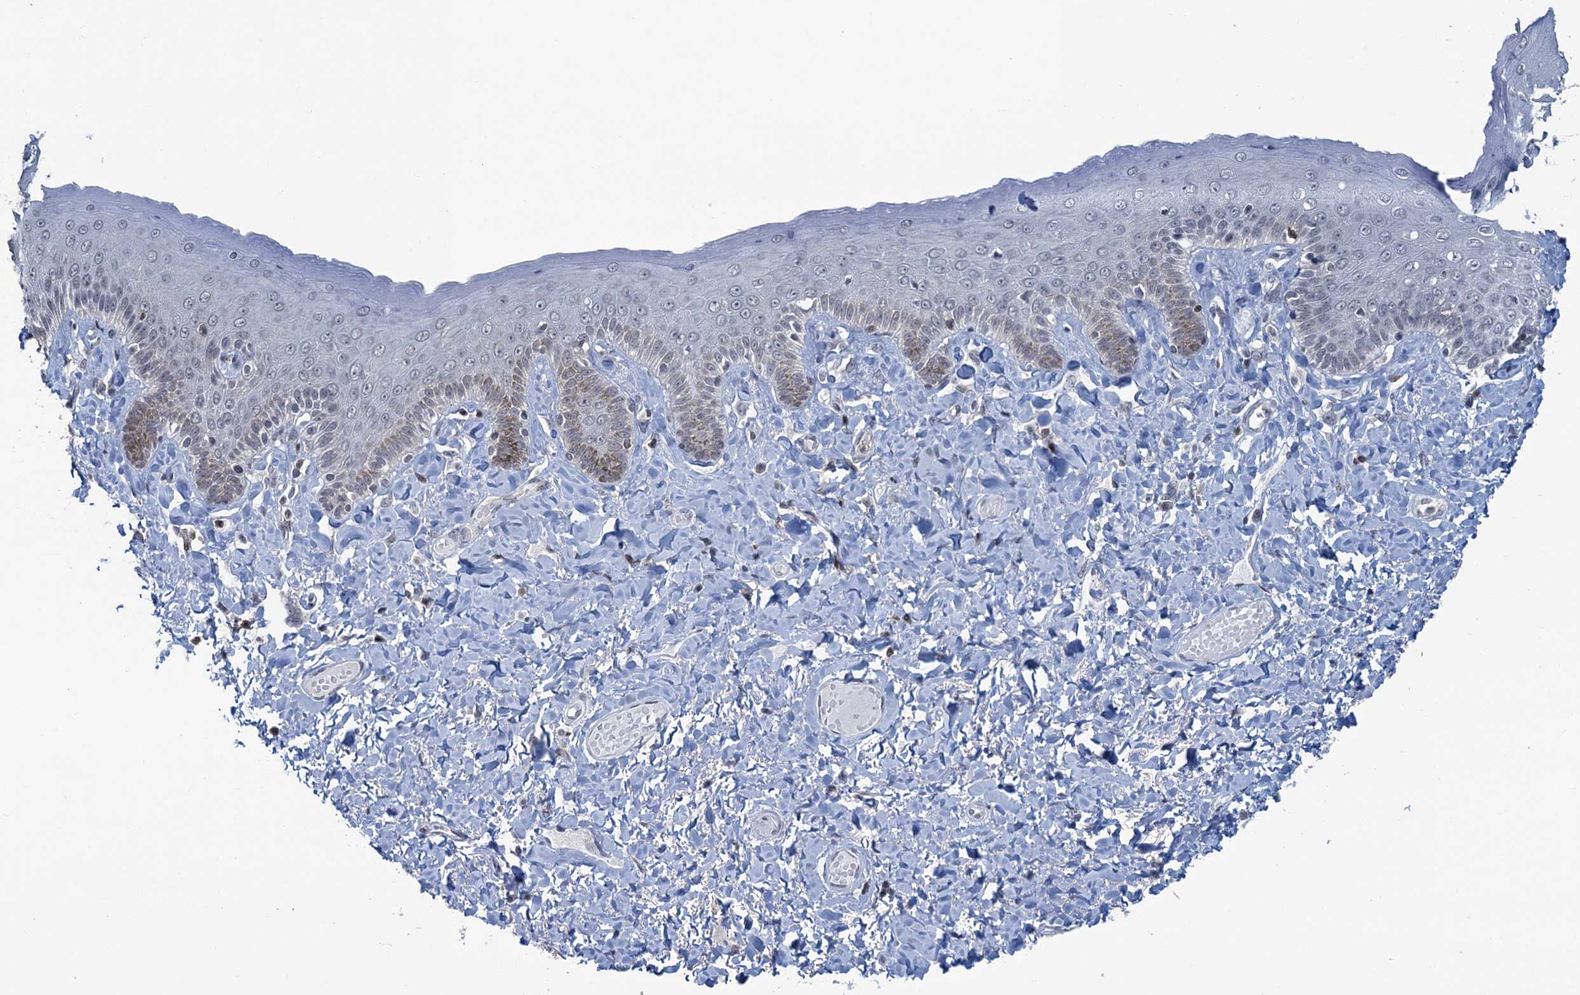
{"staining": {"intensity": "moderate", "quantity": "<25%", "location": "cytoplasmic/membranous,nuclear"}, "tissue": "skin", "cell_type": "Epidermal cells", "image_type": "normal", "snomed": [{"axis": "morphology", "description": "Normal tissue, NOS"}, {"axis": "topography", "description": "Anal"}], "caption": "The immunohistochemical stain highlights moderate cytoplasmic/membranous,nuclear positivity in epidermal cells of benign skin. (brown staining indicates protein expression, while blue staining denotes nuclei).", "gene": "FYB1", "patient": {"sex": "male", "age": 69}}